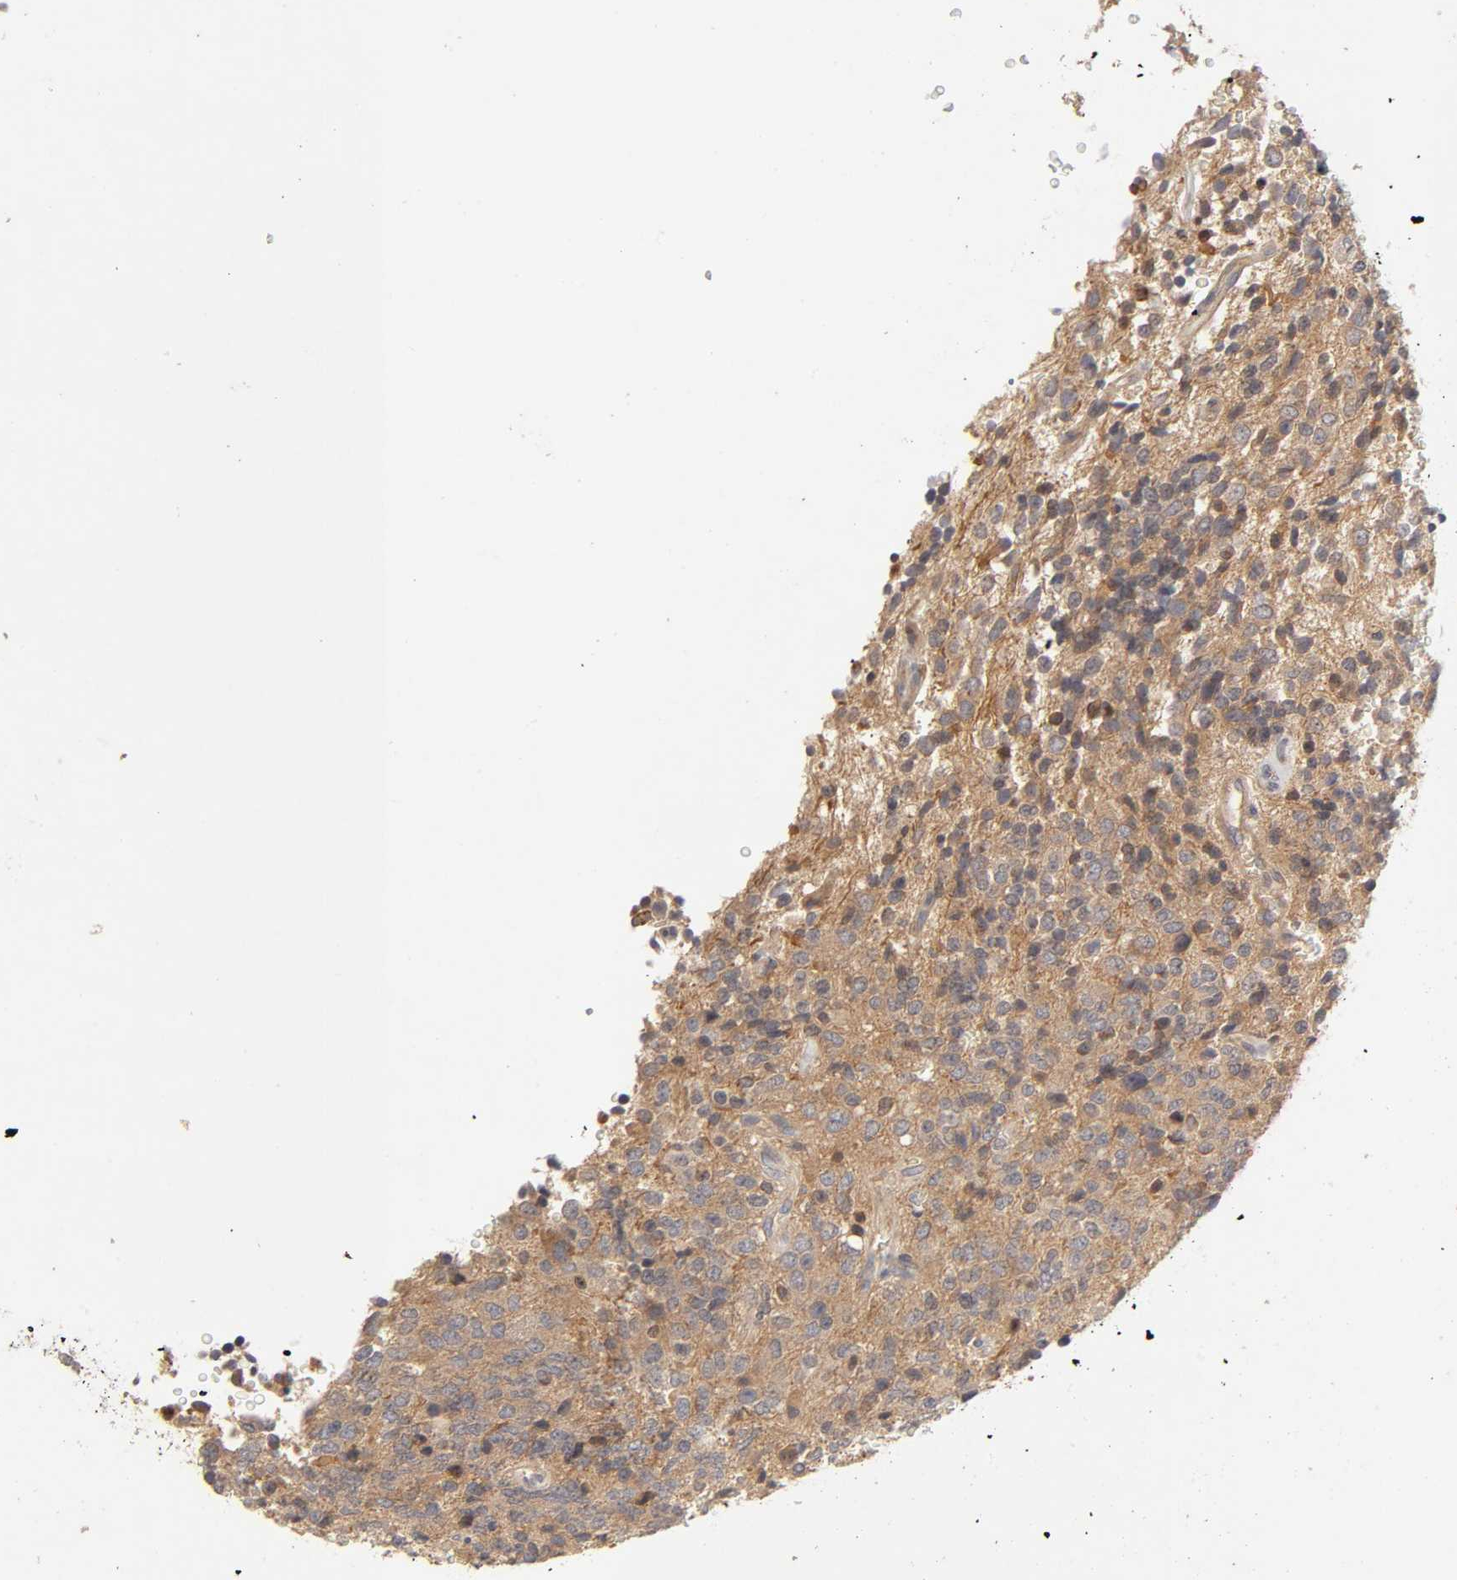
{"staining": {"intensity": "moderate", "quantity": ">75%", "location": "cytoplasmic/membranous"}, "tissue": "glioma", "cell_type": "Tumor cells", "image_type": "cancer", "snomed": [{"axis": "morphology", "description": "Glioma, malignant, High grade"}, {"axis": "topography", "description": "pancreas cauda"}], "caption": "Tumor cells display medium levels of moderate cytoplasmic/membranous expression in approximately >75% of cells in malignant high-grade glioma. (DAB (3,3'-diaminobenzidine) IHC with brightfield microscopy, high magnification).", "gene": "CPB2", "patient": {"sex": "male", "age": 60}}